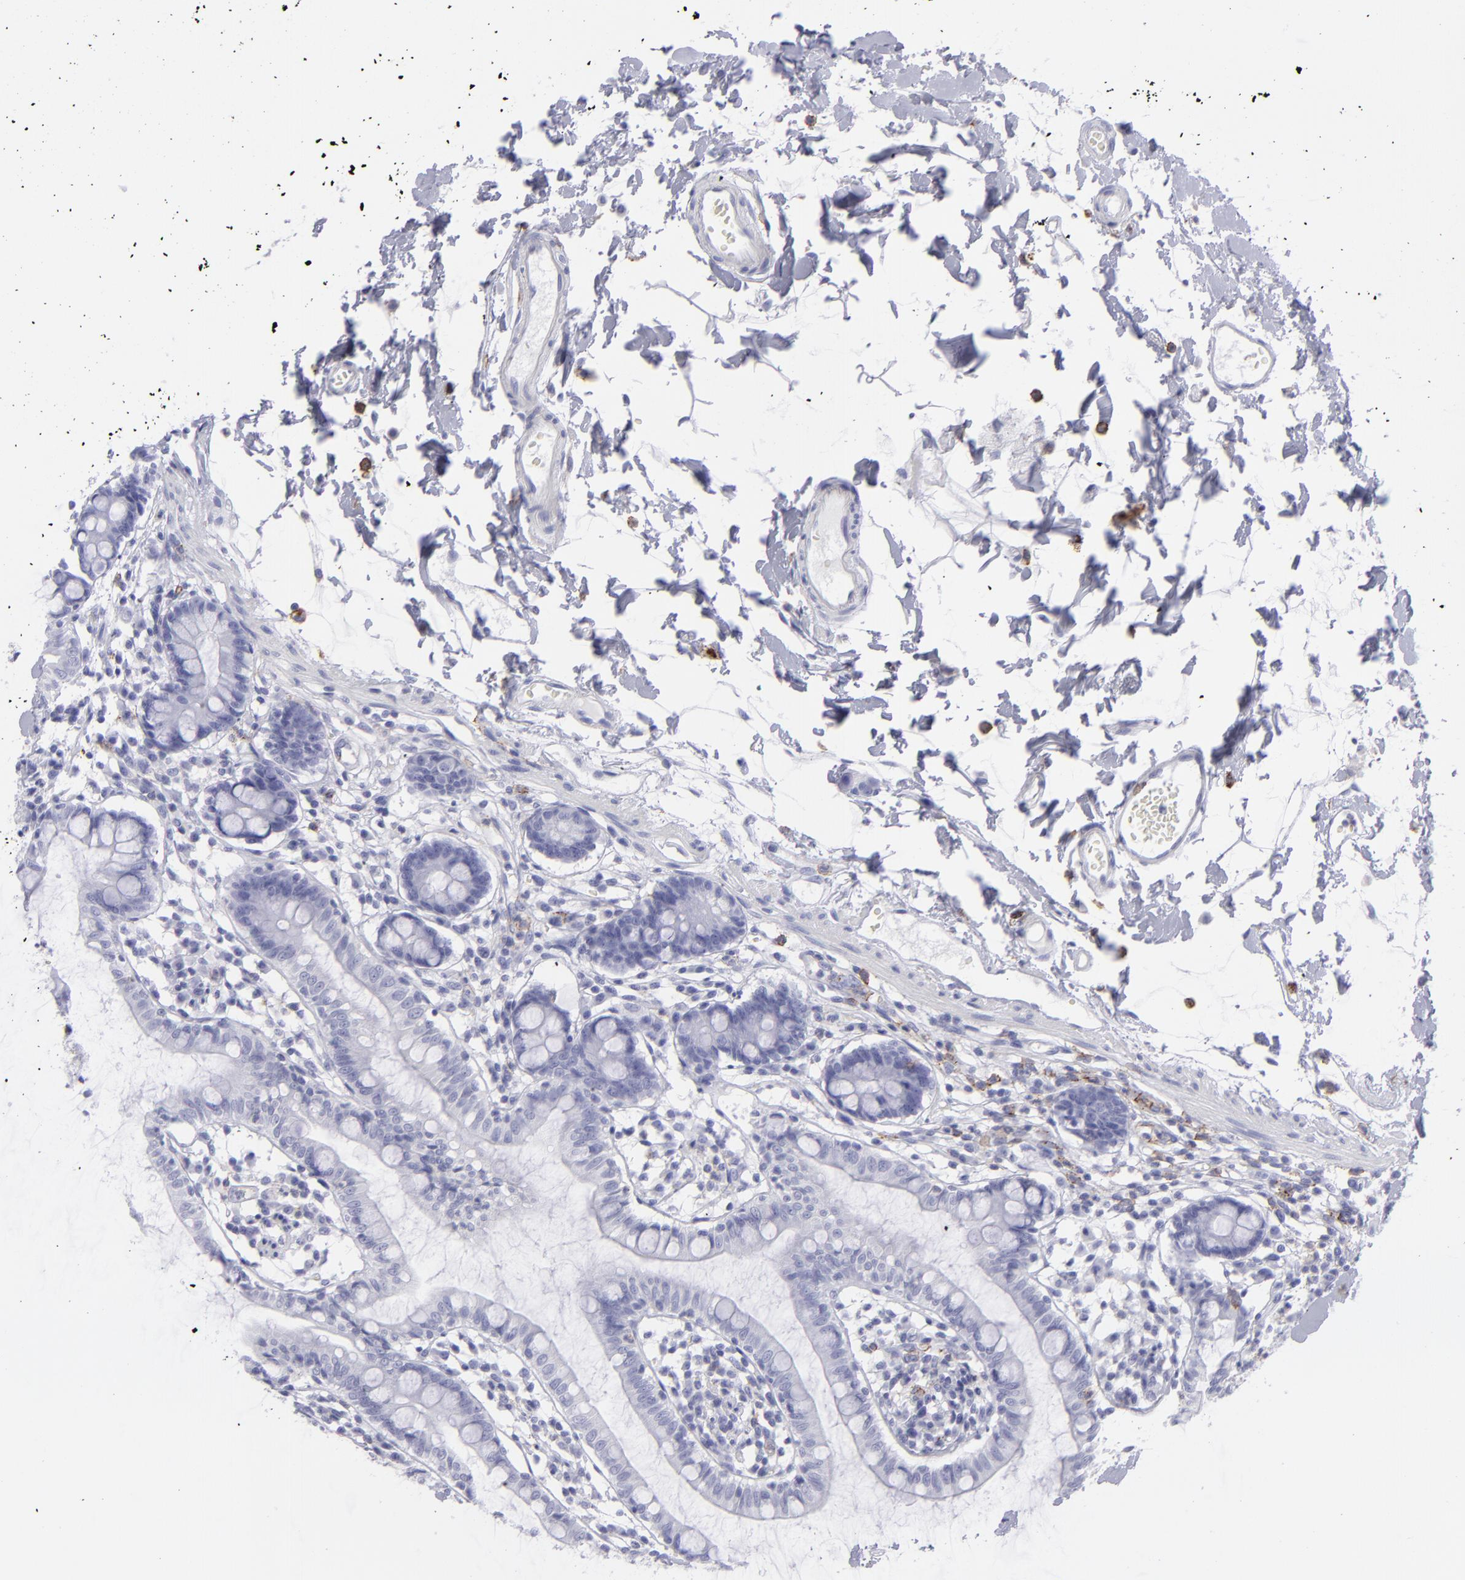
{"staining": {"intensity": "negative", "quantity": "none", "location": "none"}, "tissue": "small intestine", "cell_type": "Glandular cells", "image_type": "normal", "snomed": [{"axis": "morphology", "description": "Normal tissue, NOS"}, {"axis": "topography", "description": "Small intestine"}], "caption": "Histopathology image shows no significant protein positivity in glandular cells of unremarkable small intestine. Nuclei are stained in blue.", "gene": "SELPLG", "patient": {"sex": "female", "age": 61}}